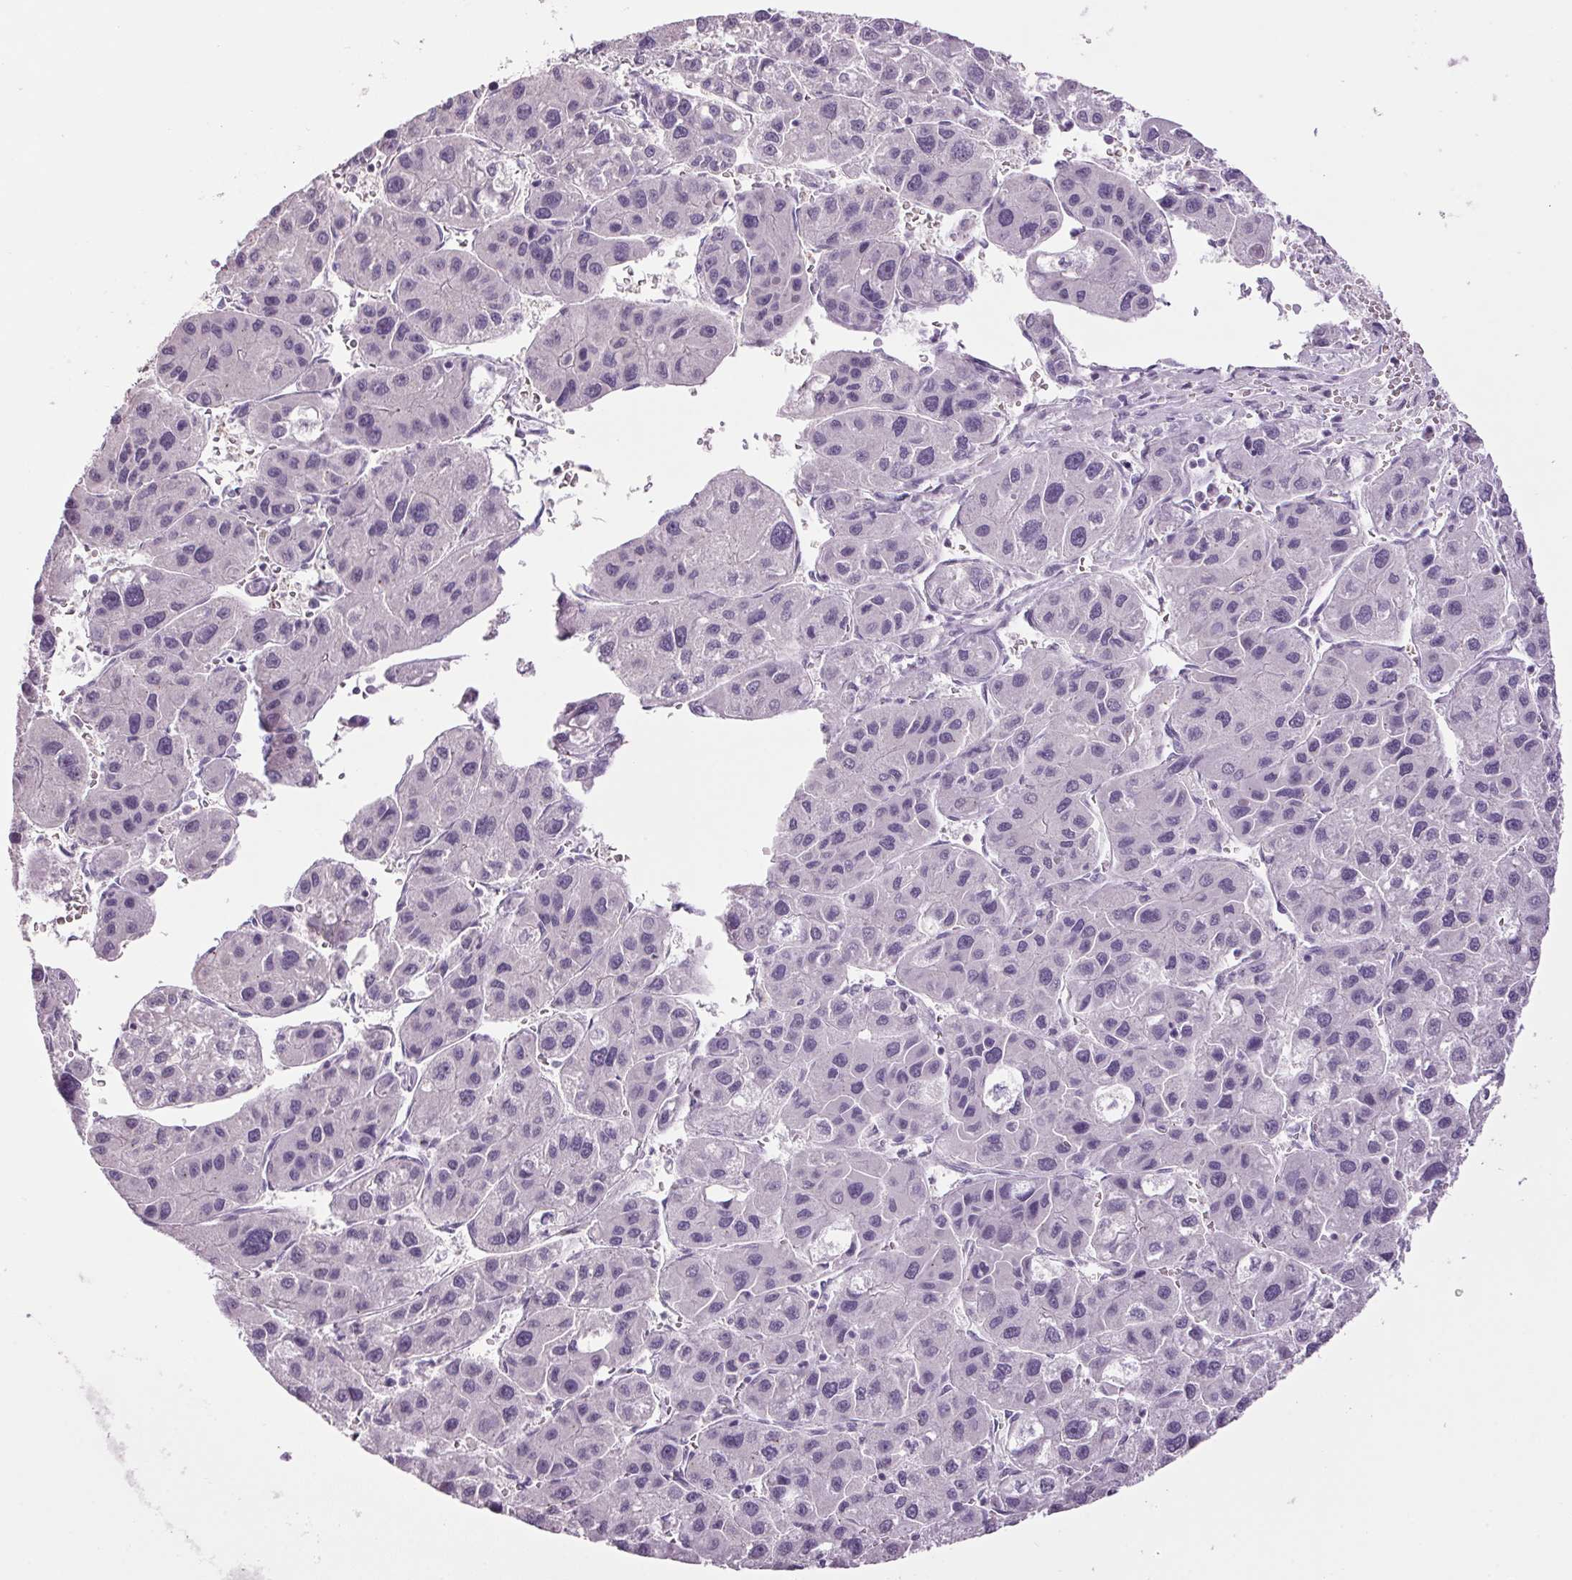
{"staining": {"intensity": "negative", "quantity": "none", "location": "none"}, "tissue": "liver cancer", "cell_type": "Tumor cells", "image_type": "cancer", "snomed": [{"axis": "morphology", "description": "Carcinoma, Hepatocellular, NOS"}, {"axis": "topography", "description": "Liver"}], "caption": "A micrograph of human hepatocellular carcinoma (liver) is negative for staining in tumor cells.", "gene": "PPP1R1A", "patient": {"sex": "male", "age": 73}}